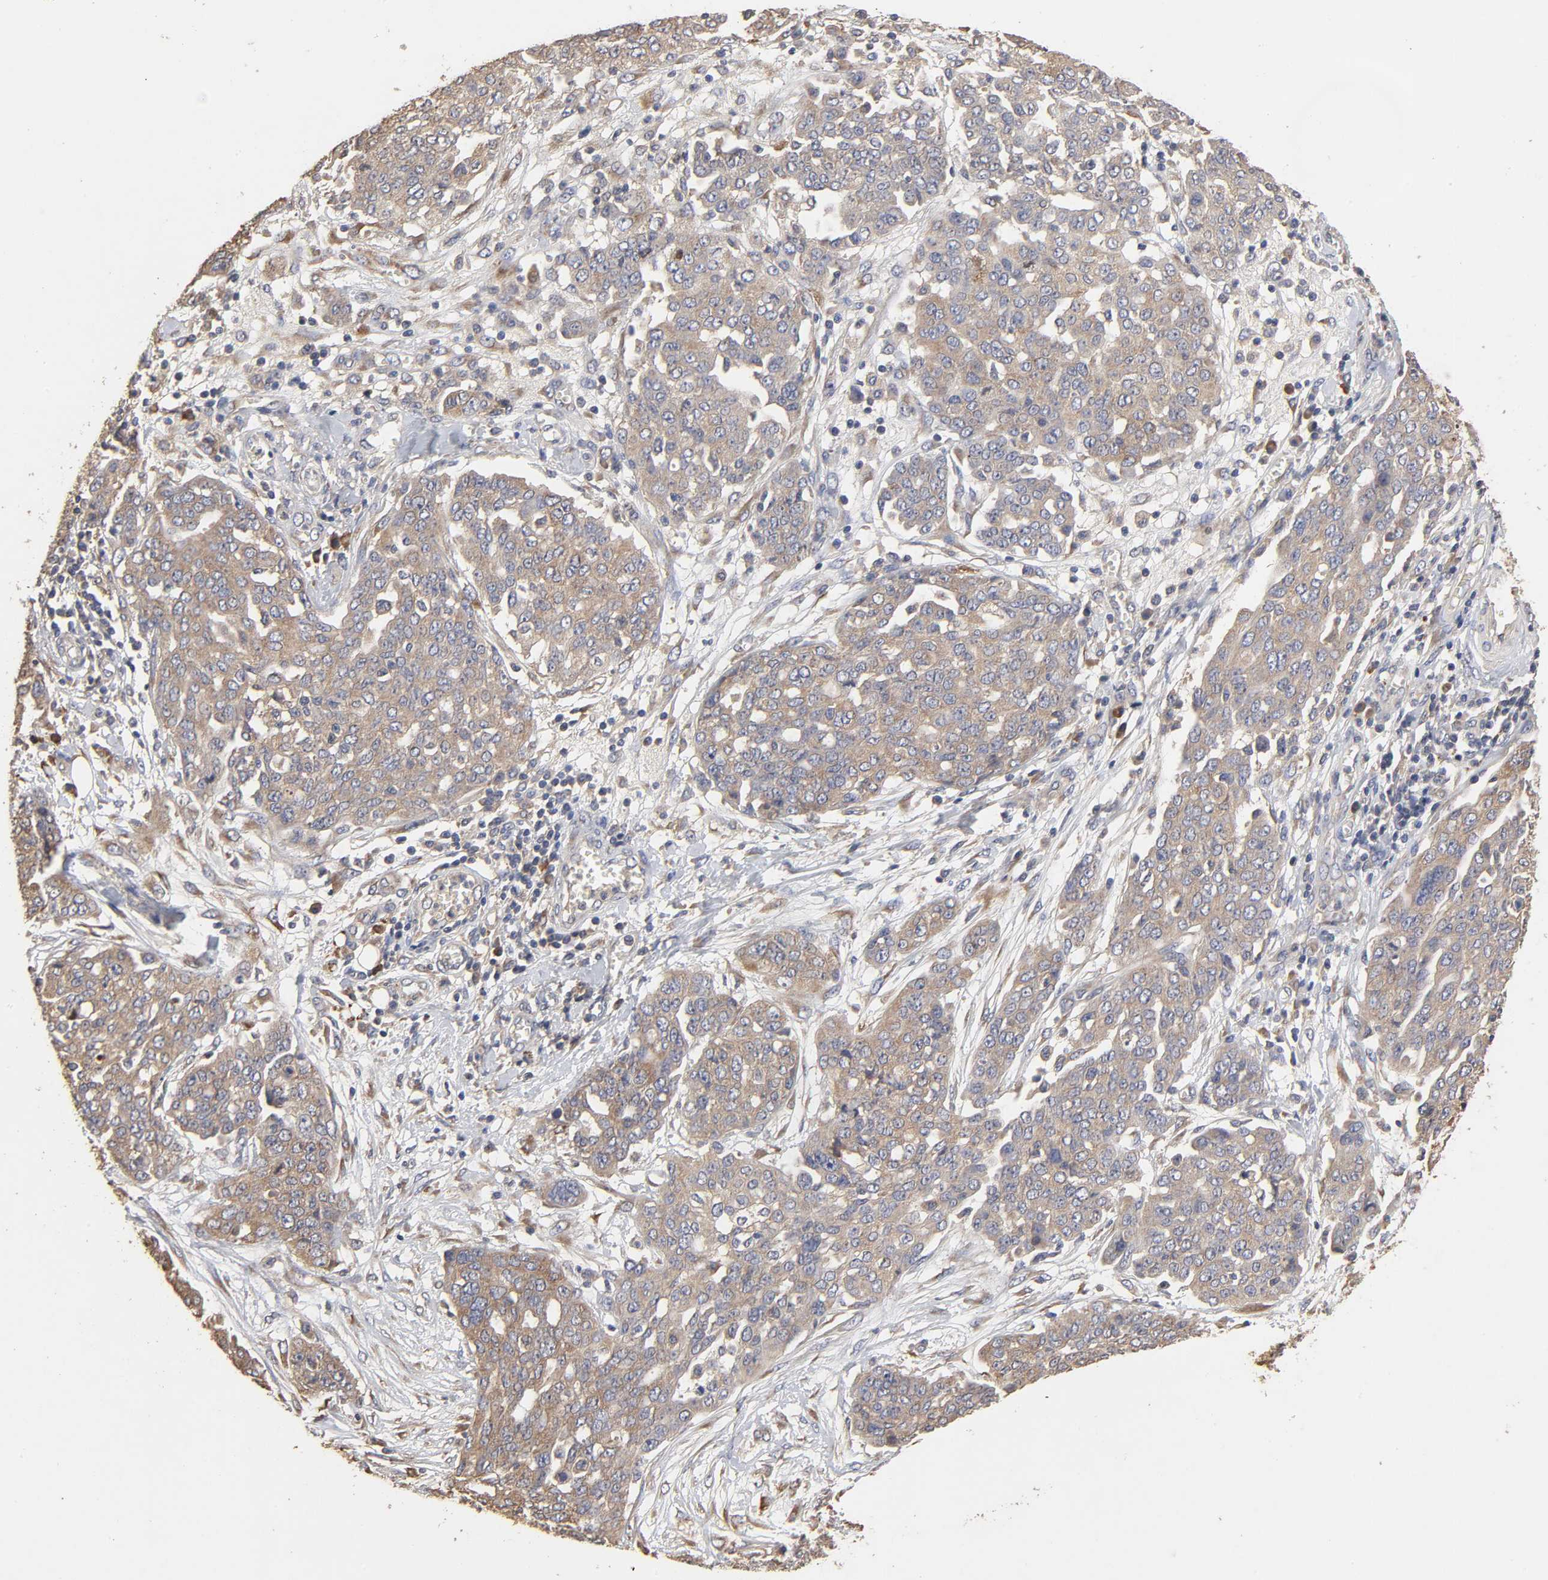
{"staining": {"intensity": "weak", "quantity": ">75%", "location": "cytoplasmic/membranous"}, "tissue": "ovarian cancer", "cell_type": "Tumor cells", "image_type": "cancer", "snomed": [{"axis": "morphology", "description": "Cystadenocarcinoma, serous, NOS"}, {"axis": "topography", "description": "Soft tissue"}, {"axis": "topography", "description": "Ovary"}], "caption": "A brown stain labels weak cytoplasmic/membranous positivity of a protein in human ovarian serous cystadenocarcinoma tumor cells.", "gene": "EIF4G2", "patient": {"sex": "female", "age": 57}}